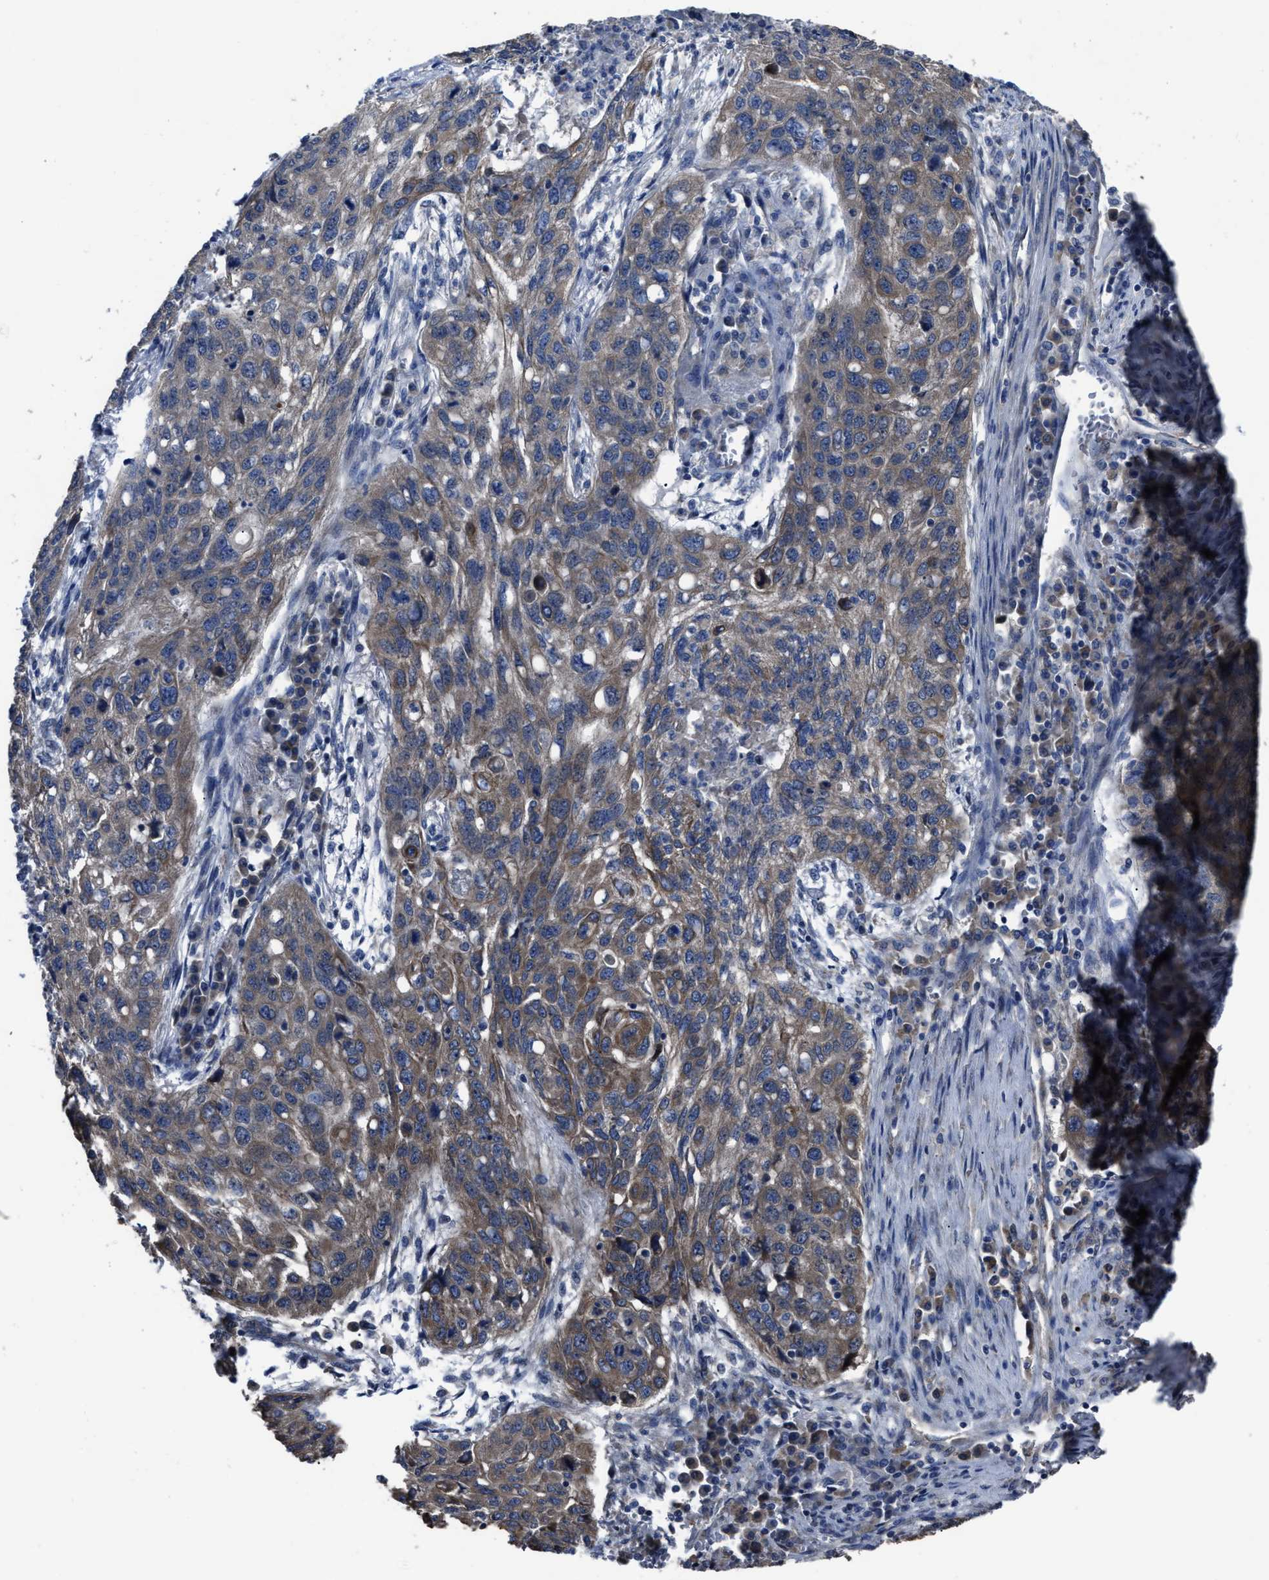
{"staining": {"intensity": "moderate", "quantity": ">75%", "location": "cytoplasmic/membranous"}, "tissue": "lung cancer", "cell_type": "Tumor cells", "image_type": "cancer", "snomed": [{"axis": "morphology", "description": "Squamous cell carcinoma, NOS"}, {"axis": "topography", "description": "Lung"}], "caption": "Human lung cancer stained for a protein (brown) reveals moderate cytoplasmic/membranous positive positivity in approximately >75% of tumor cells.", "gene": "UPF1", "patient": {"sex": "female", "age": 63}}